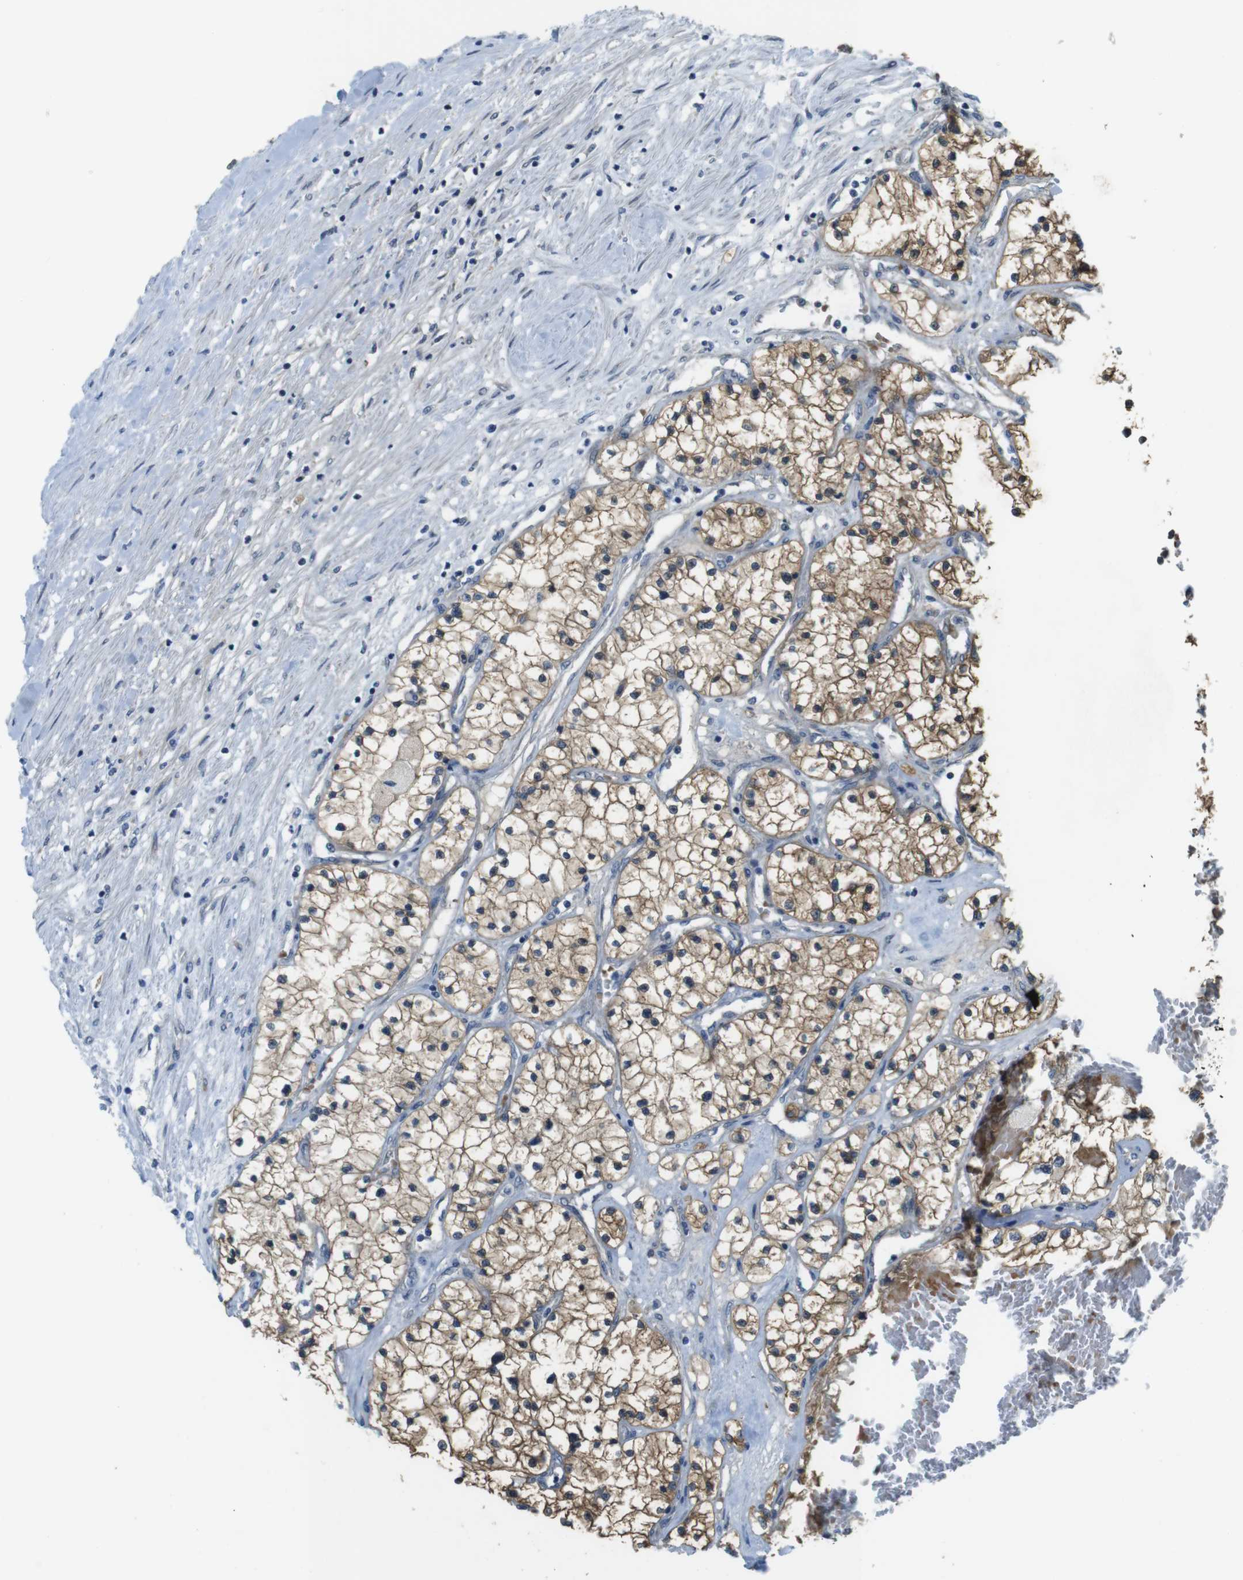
{"staining": {"intensity": "moderate", "quantity": ">75%", "location": "cytoplasmic/membranous"}, "tissue": "renal cancer", "cell_type": "Tumor cells", "image_type": "cancer", "snomed": [{"axis": "morphology", "description": "Adenocarcinoma, NOS"}, {"axis": "topography", "description": "Kidney"}], "caption": "Brown immunohistochemical staining in human adenocarcinoma (renal) exhibits moderate cytoplasmic/membranous expression in approximately >75% of tumor cells. (brown staining indicates protein expression, while blue staining denotes nuclei).", "gene": "ABHD15", "patient": {"sex": "male", "age": 68}}